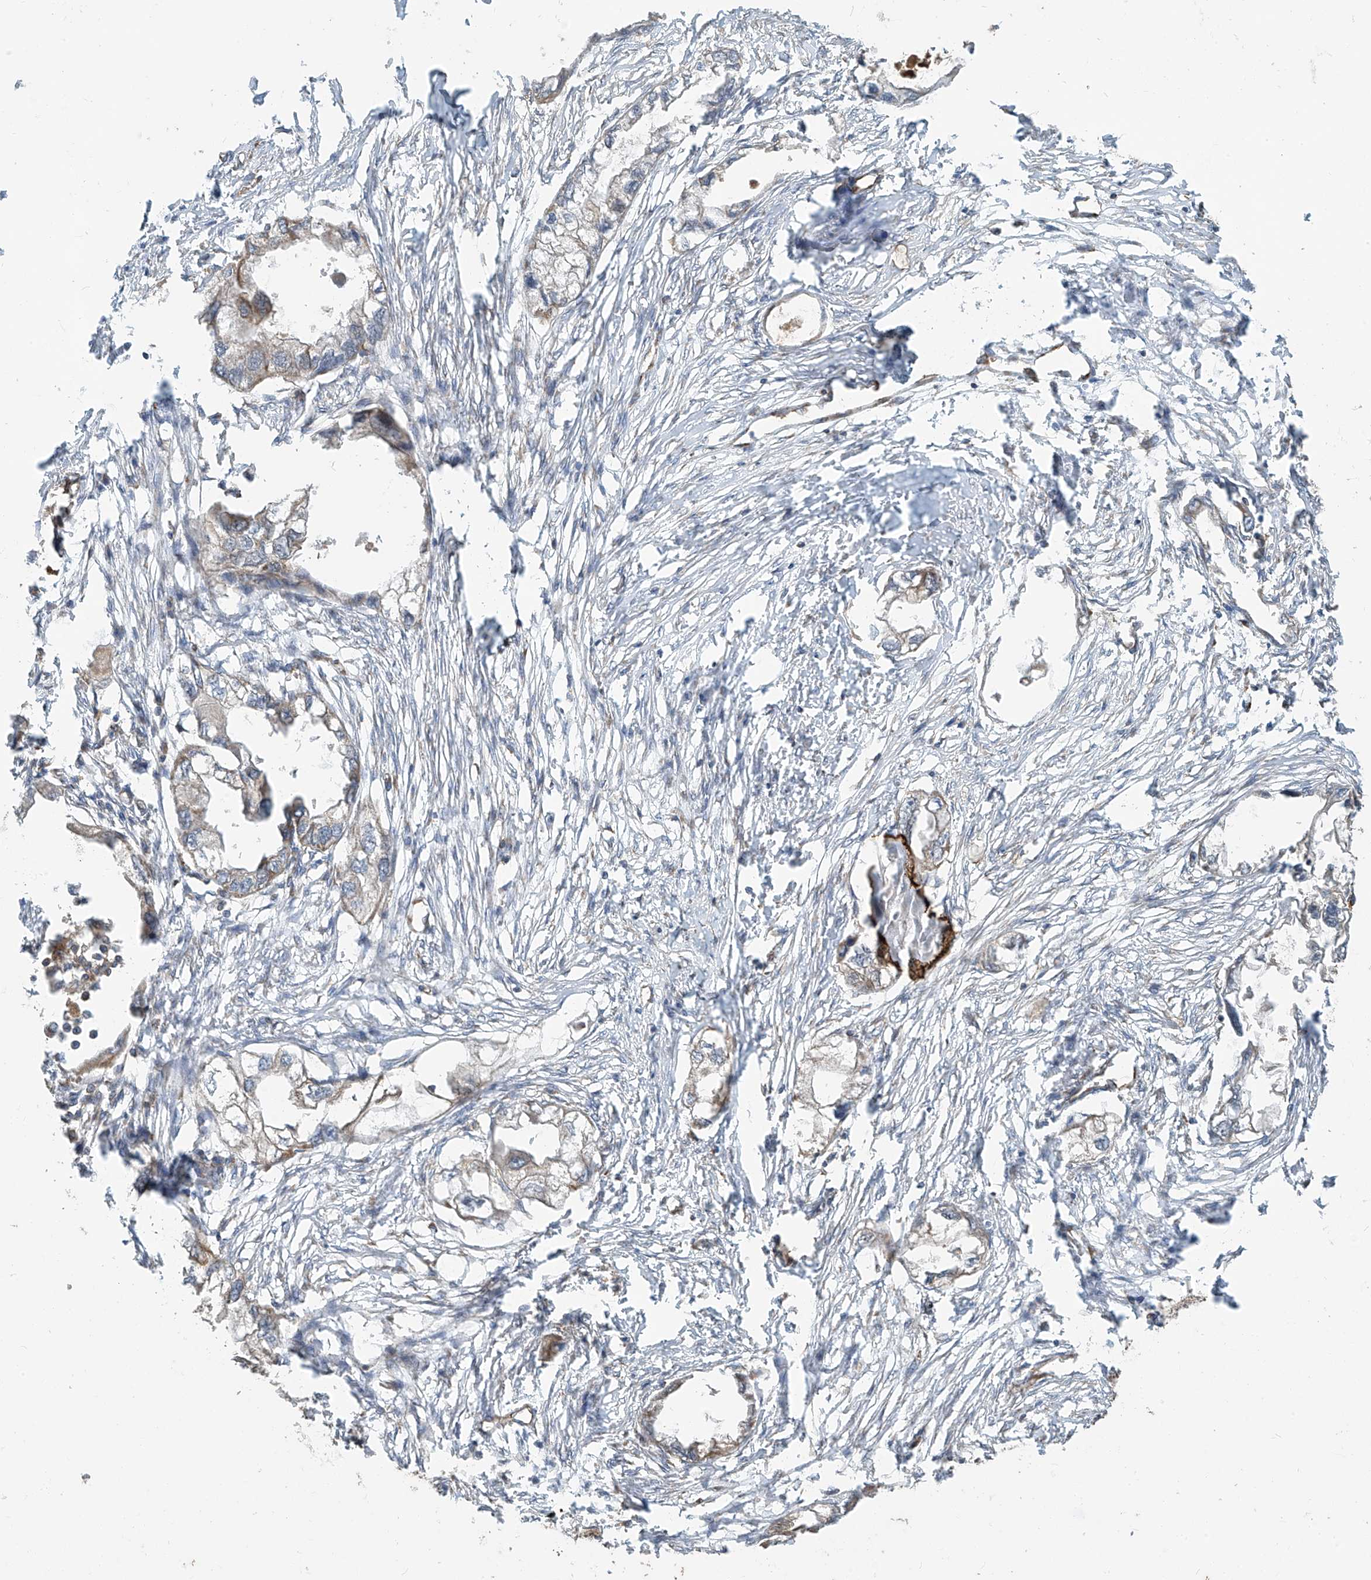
{"staining": {"intensity": "weak", "quantity": "<25%", "location": "cytoplasmic/membranous"}, "tissue": "endometrial cancer", "cell_type": "Tumor cells", "image_type": "cancer", "snomed": [{"axis": "morphology", "description": "Adenocarcinoma, NOS"}, {"axis": "morphology", "description": "Adenocarcinoma, metastatic, NOS"}, {"axis": "topography", "description": "Adipose tissue"}, {"axis": "topography", "description": "Endometrium"}], "caption": "This image is of metastatic adenocarcinoma (endometrial) stained with immunohistochemistry (IHC) to label a protein in brown with the nuclei are counter-stained blue. There is no staining in tumor cells.", "gene": "METTL6", "patient": {"sex": "female", "age": 67}}